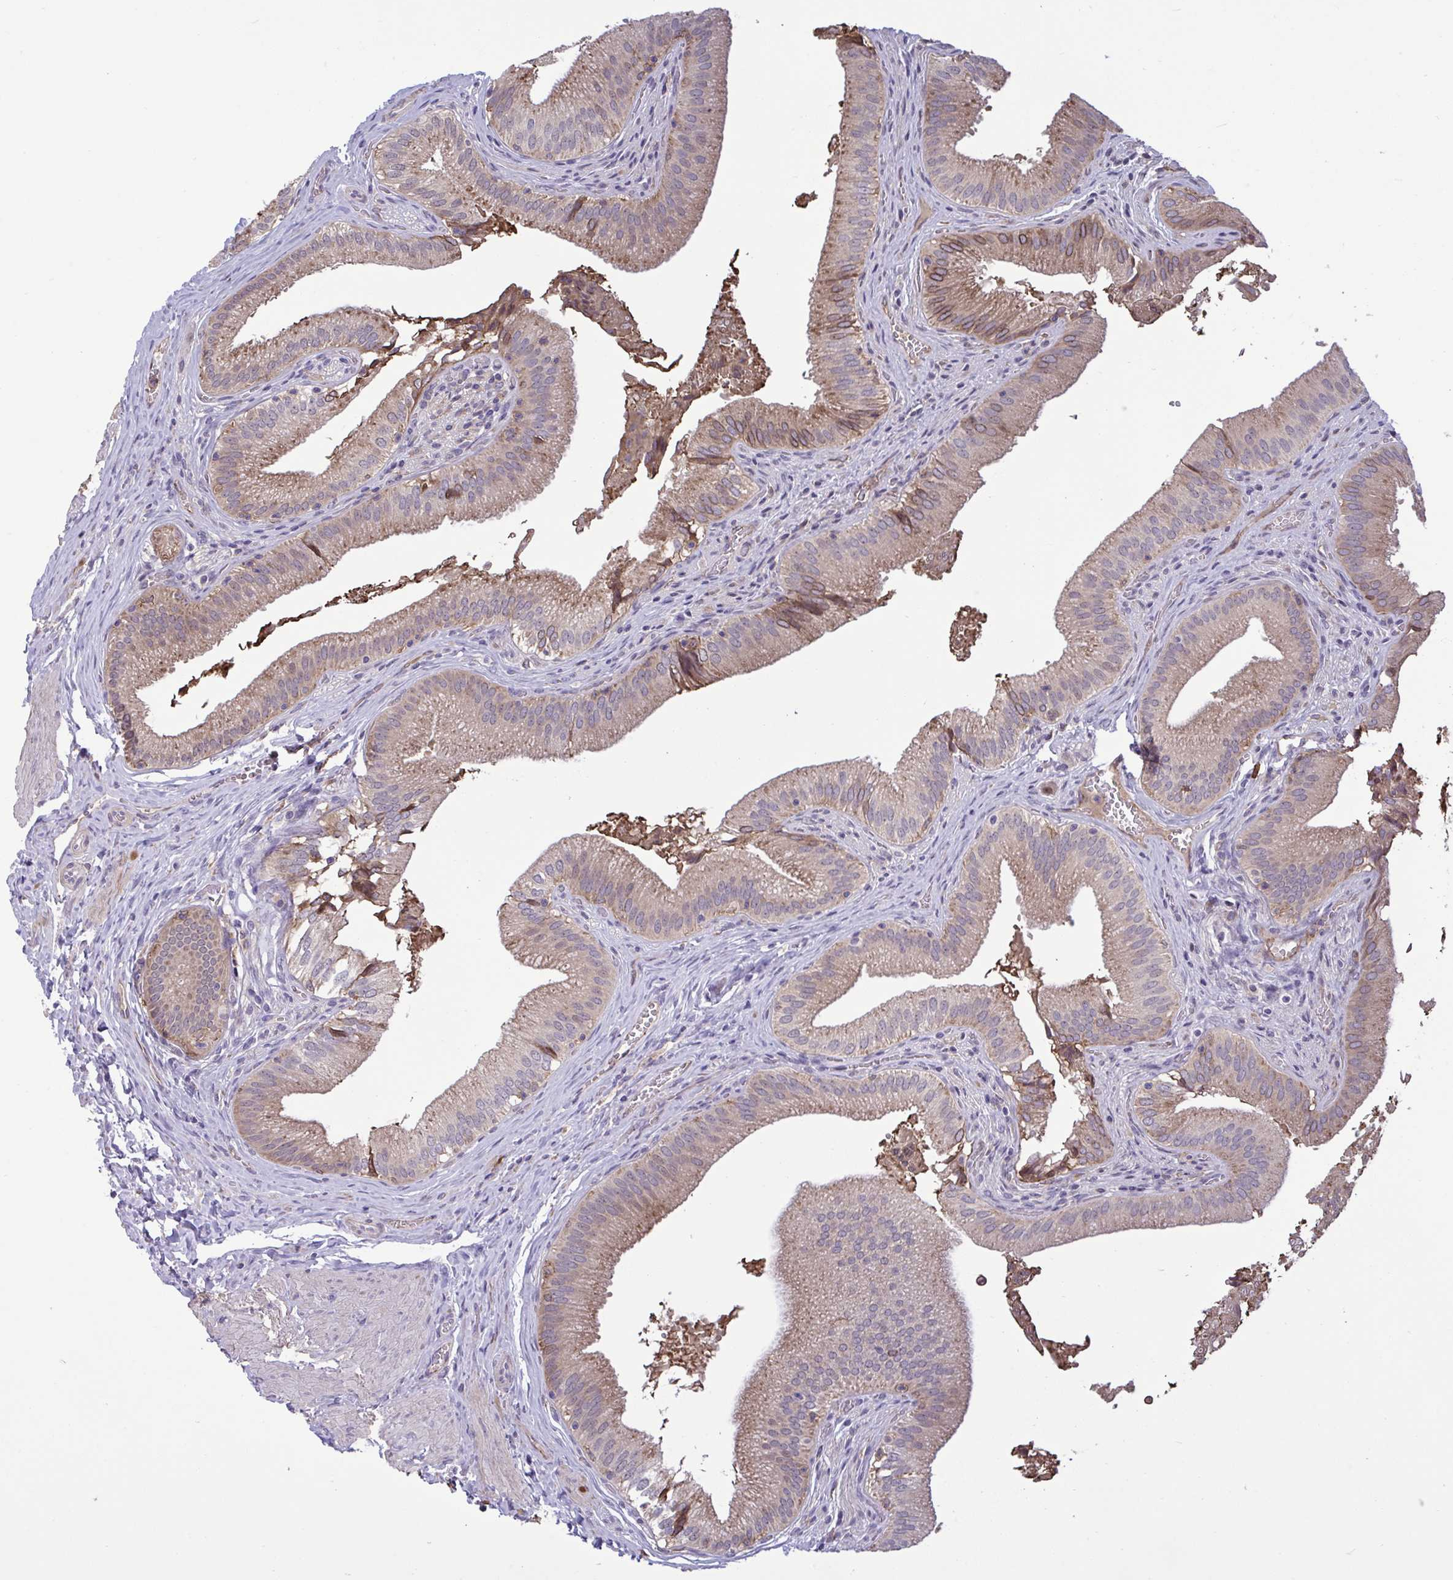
{"staining": {"intensity": "moderate", "quantity": ">75%", "location": "cytoplasmic/membranous"}, "tissue": "gallbladder", "cell_type": "Glandular cells", "image_type": "normal", "snomed": [{"axis": "morphology", "description": "Normal tissue, NOS"}, {"axis": "topography", "description": "Gallbladder"}, {"axis": "topography", "description": "Peripheral nerve tissue"}], "caption": "A histopathology image of gallbladder stained for a protein shows moderate cytoplasmic/membranous brown staining in glandular cells.", "gene": "CD101", "patient": {"sex": "male", "age": 17}}